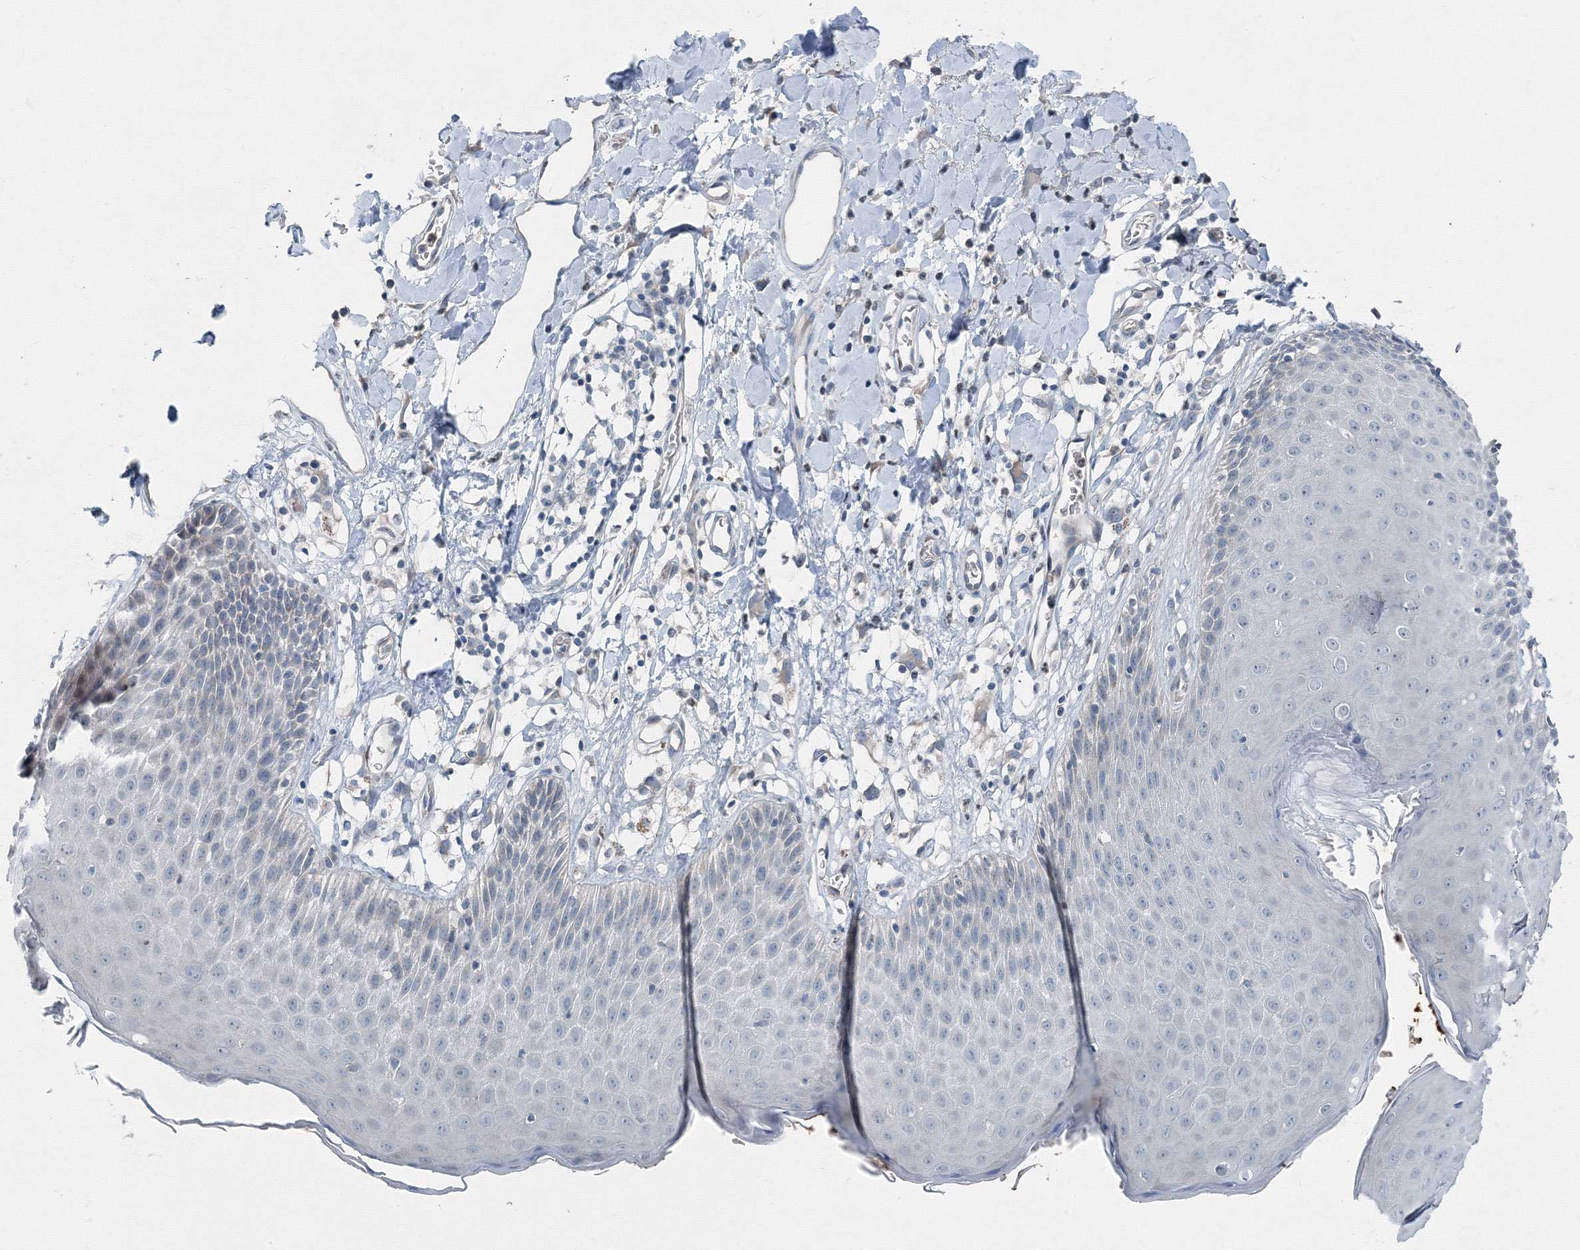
{"staining": {"intensity": "weak", "quantity": "<25%", "location": "cytoplasmic/membranous"}, "tissue": "skin", "cell_type": "Epidermal cells", "image_type": "normal", "snomed": [{"axis": "morphology", "description": "Normal tissue, NOS"}, {"axis": "topography", "description": "Vulva"}], "caption": "A photomicrograph of skin stained for a protein shows no brown staining in epidermal cells. (Stains: DAB immunohistochemistry (IHC) with hematoxylin counter stain, Microscopy: brightfield microscopy at high magnification).", "gene": "AASDH", "patient": {"sex": "female", "age": 68}}